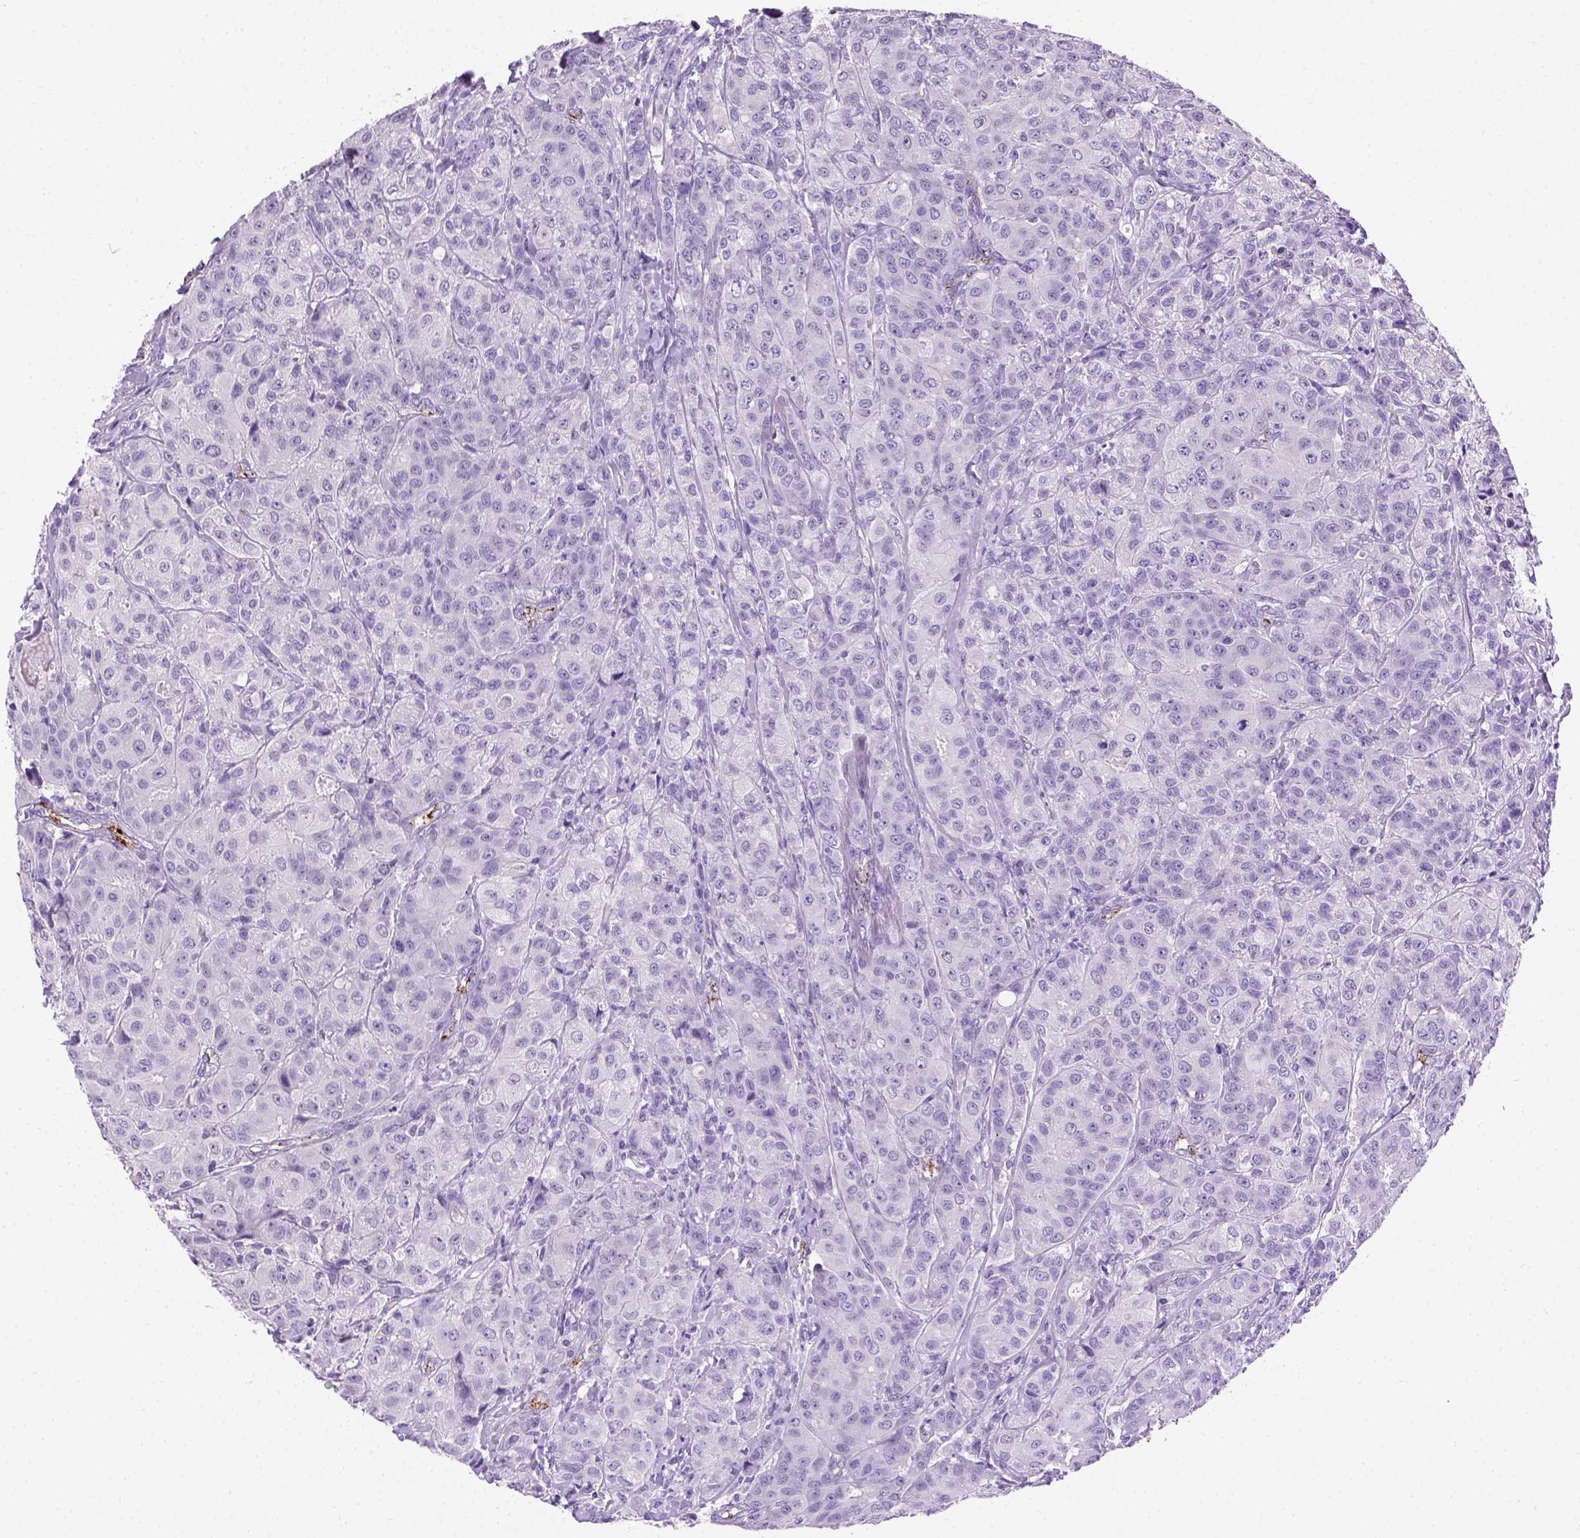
{"staining": {"intensity": "negative", "quantity": "none", "location": "none"}, "tissue": "breast cancer", "cell_type": "Tumor cells", "image_type": "cancer", "snomed": [{"axis": "morphology", "description": "Duct carcinoma"}, {"axis": "topography", "description": "Breast"}], "caption": "DAB (3,3'-diaminobenzidine) immunohistochemical staining of human breast invasive ductal carcinoma shows no significant positivity in tumor cells.", "gene": "VWF", "patient": {"sex": "female", "age": 43}}